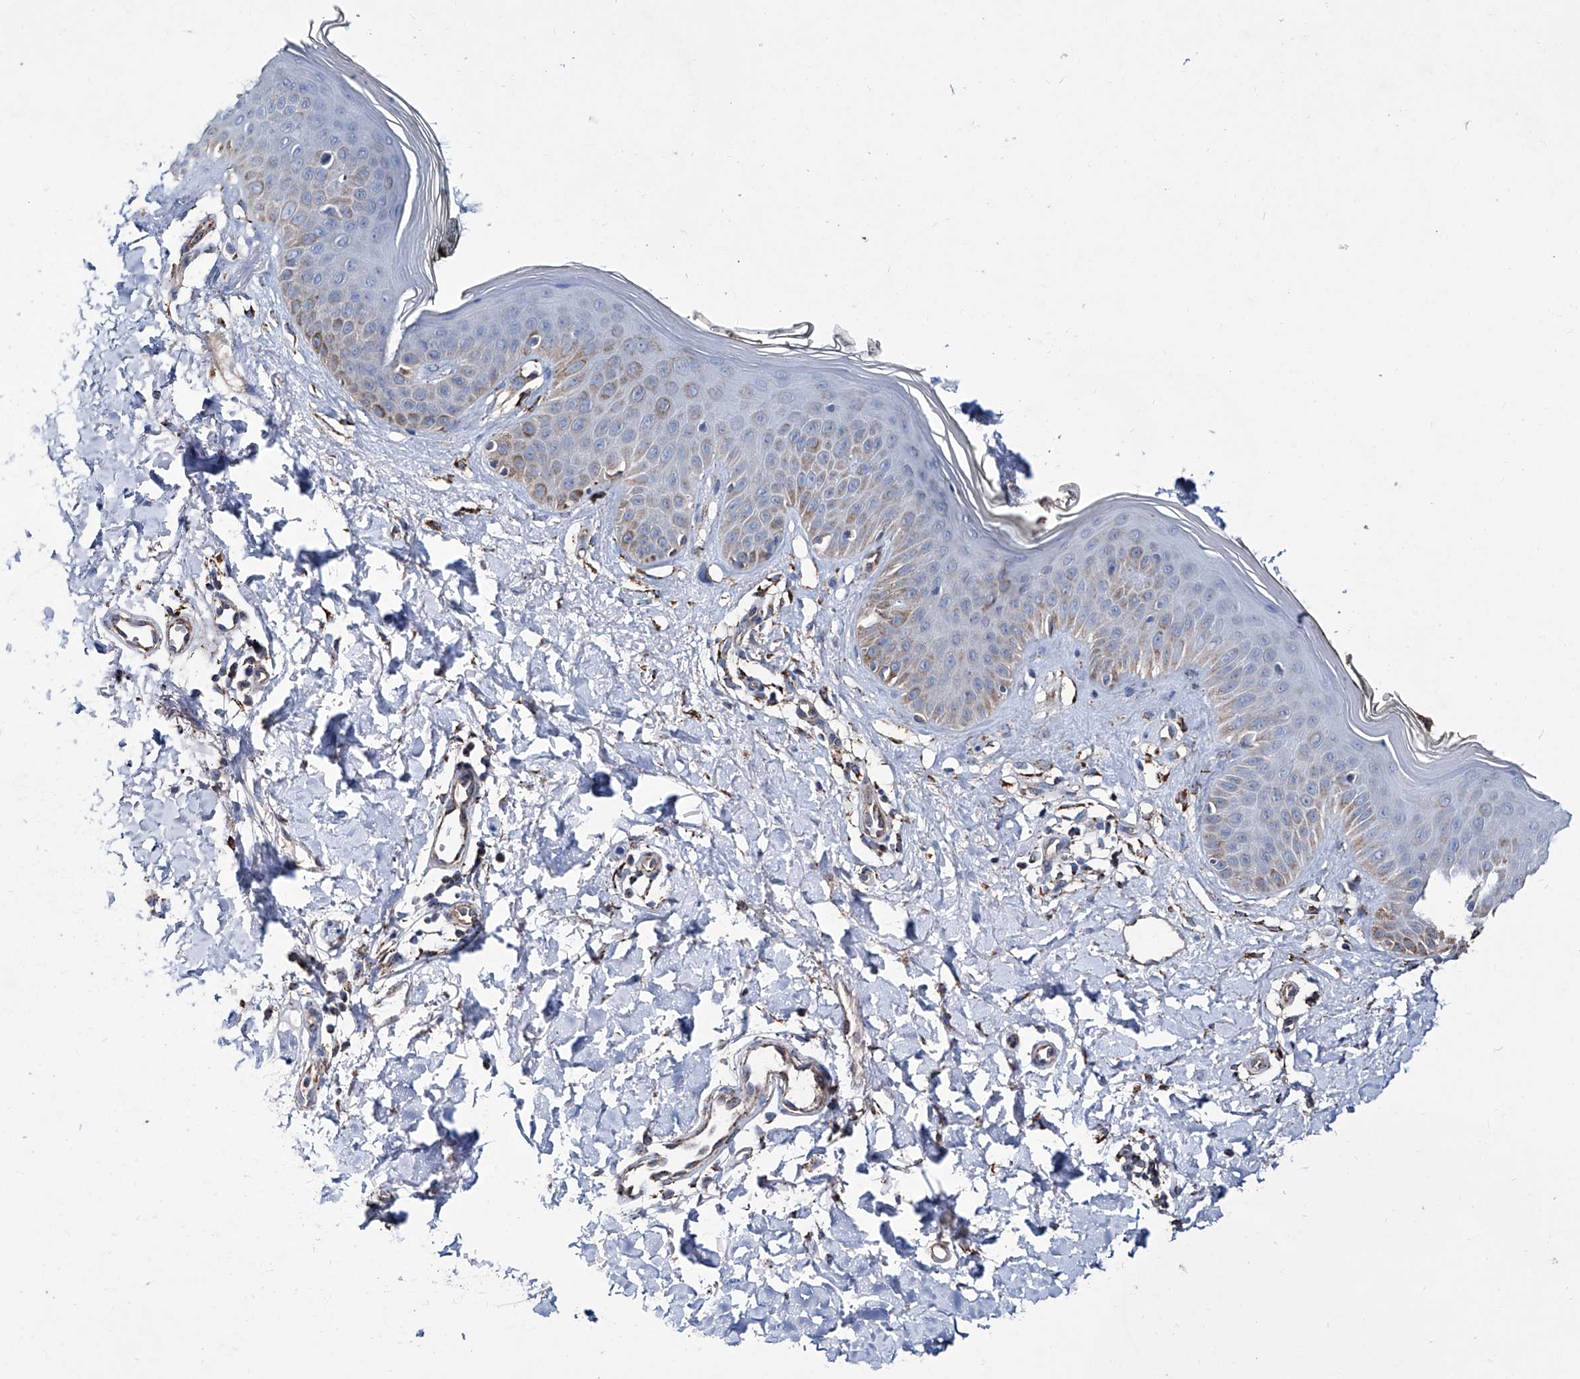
{"staining": {"intensity": "moderate", "quantity": "25%-75%", "location": "cytoplasmic/membranous"}, "tissue": "skin", "cell_type": "Fibroblasts", "image_type": "normal", "snomed": [{"axis": "morphology", "description": "Normal tissue, NOS"}, {"axis": "topography", "description": "Skin"}], "caption": "Moderate cytoplasmic/membranous protein expression is present in about 25%-75% of fibroblasts in skin.", "gene": "NHS", "patient": {"sex": "female", "age": 64}}